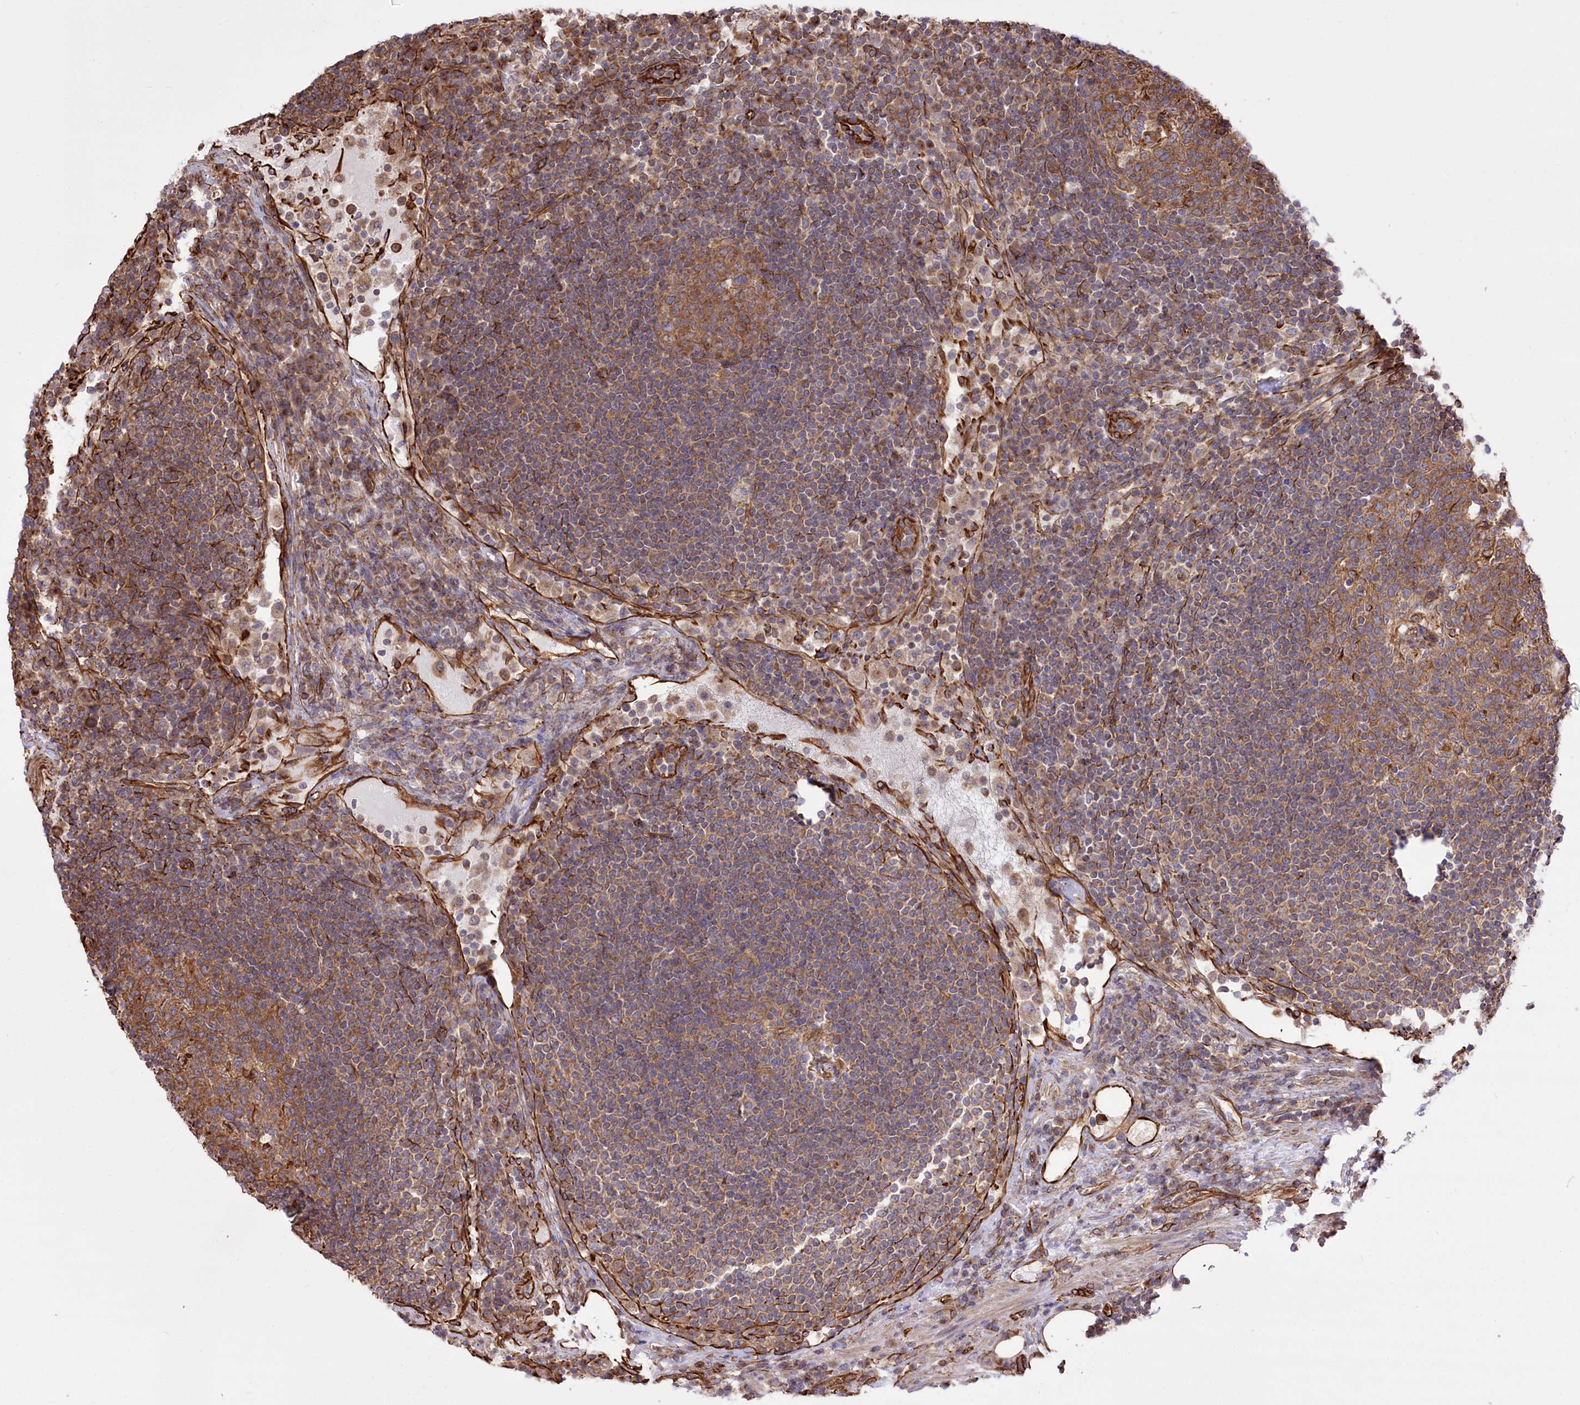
{"staining": {"intensity": "weak", "quantity": "25%-75%", "location": "cytoplasmic/membranous"}, "tissue": "lymph node", "cell_type": "Germinal center cells", "image_type": "normal", "snomed": [{"axis": "morphology", "description": "Normal tissue, NOS"}, {"axis": "topography", "description": "Lymph node"}], "caption": "Germinal center cells reveal low levels of weak cytoplasmic/membranous positivity in approximately 25%-75% of cells in normal lymph node. The staining was performed using DAB to visualize the protein expression in brown, while the nuclei were stained in blue with hematoxylin (Magnification: 20x).", "gene": "TTC1", "patient": {"sex": "female", "age": 53}}